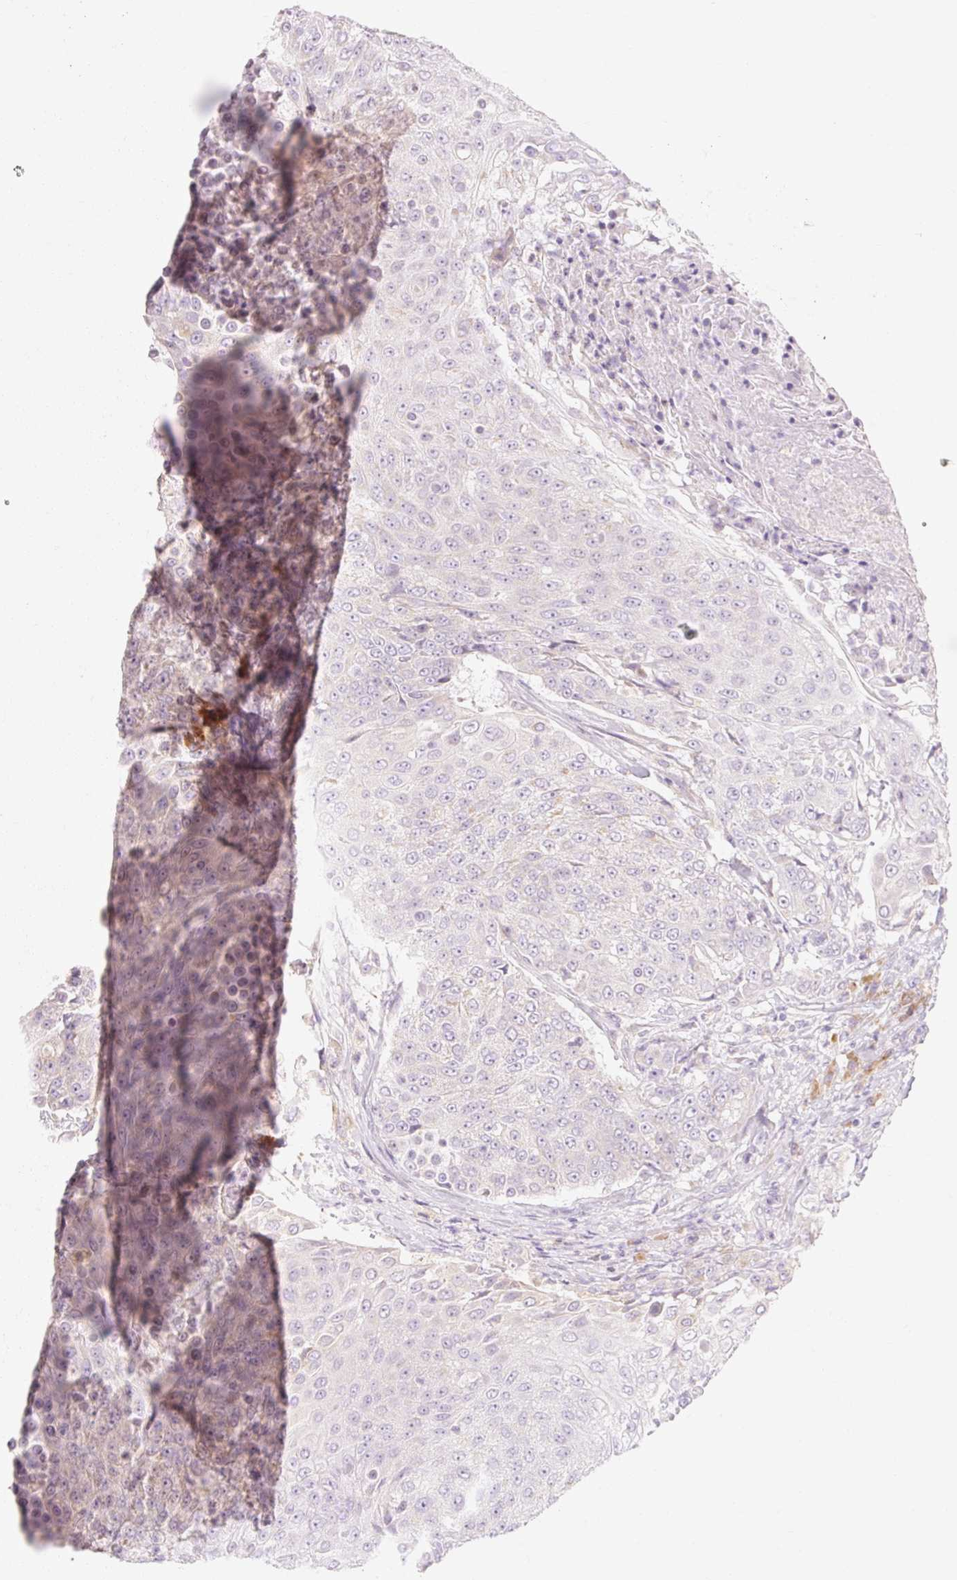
{"staining": {"intensity": "negative", "quantity": "none", "location": "none"}, "tissue": "urothelial cancer", "cell_type": "Tumor cells", "image_type": "cancer", "snomed": [{"axis": "morphology", "description": "Urothelial carcinoma, High grade"}, {"axis": "topography", "description": "Urinary bladder"}], "caption": "A high-resolution photomicrograph shows IHC staining of urothelial carcinoma (high-grade), which exhibits no significant staining in tumor cells.", "gene": "MYO1D", "patient": {"sex": "female", "age": 63}}